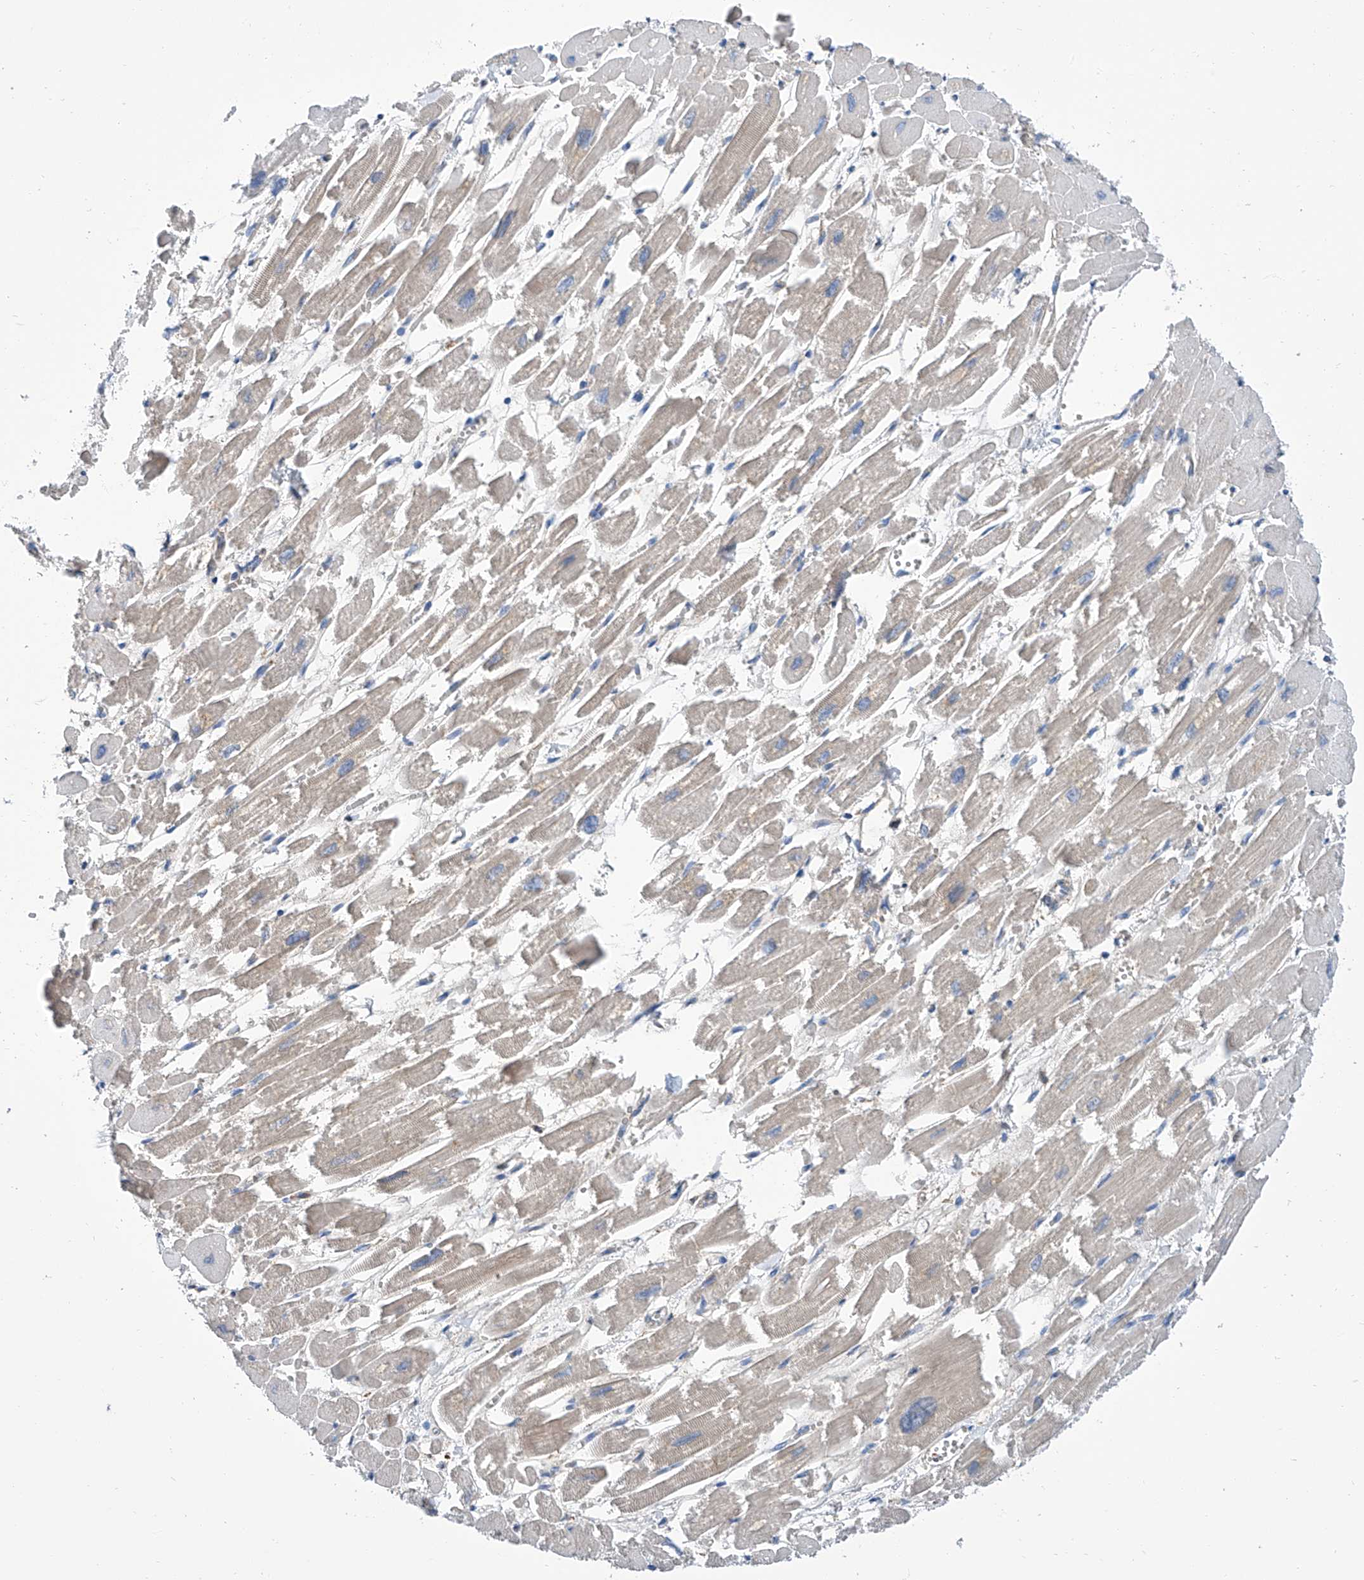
{"staining": {"intensity": "weak", "quantity": "<25%", "location": "cytoplasmic/membranous"}, "tissue": "heart muscle", "cell_type": "Cardiomyocytes", "image_type": "normal", "snomed": [{"axis": "morphology", "description": "Normal tissue, NOS"}, {"axis": "topography", "description": "Heart"}], "caption": "Human heart muscle stained for a protein using IHC demonstrates no expression in cardiomyocytes.", "gene": "GPT", "patient": {"sex": "male", "age": 54}}